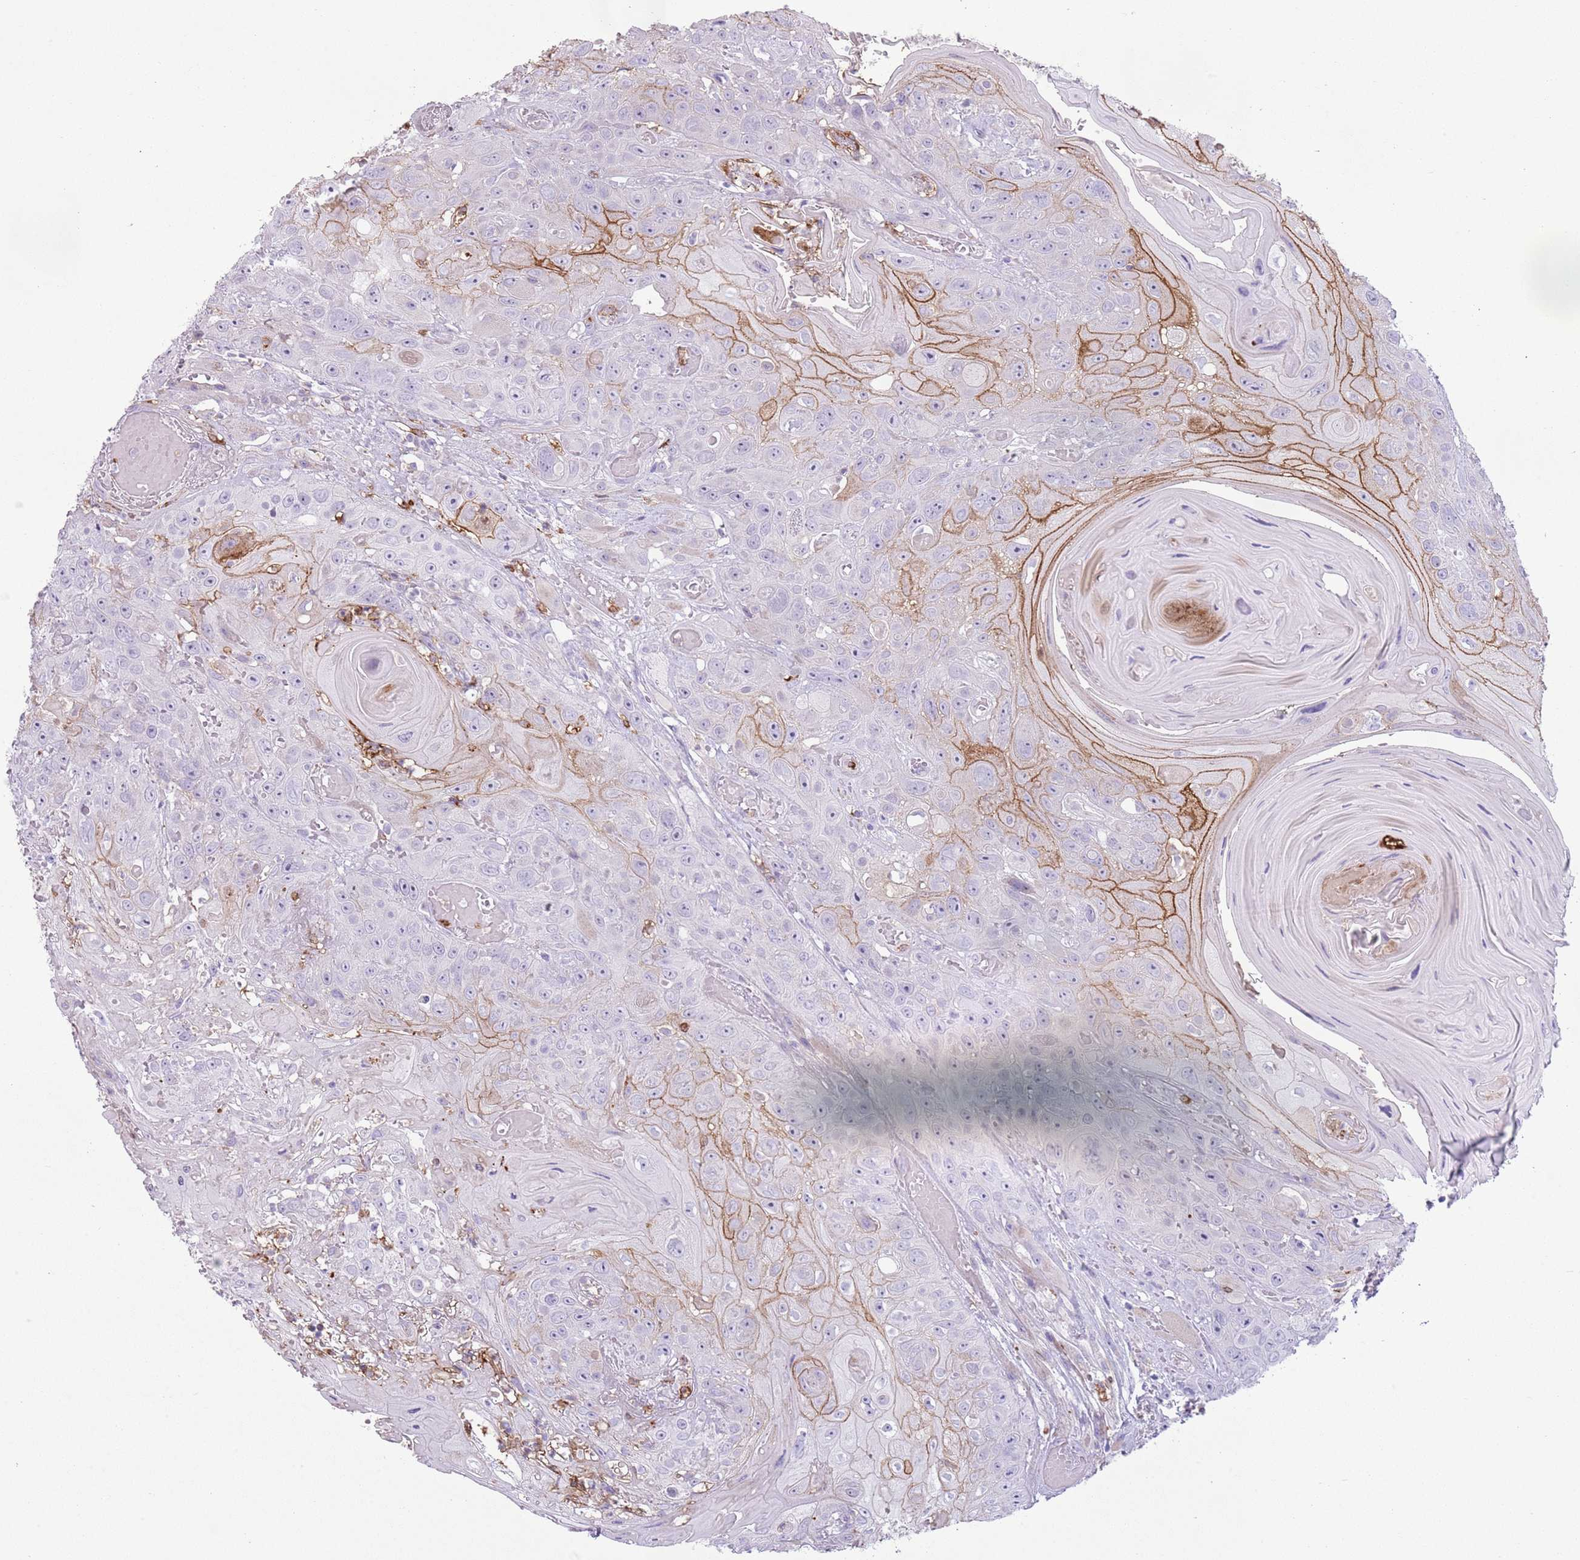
{"staining": {"intensity": "moderate", "quantity": "<25%", "location": "cytoplasmic/membranous"}, "tissue": "head and neck cancer", "cell_type": "Tumor cells", "image_type": "cancer", "snomed": [{"axis": "morphology", "description": "Squamous cell carcinoma, NOS"}, {"axis": "topography", "description": "Head-Neck"}], "caption": "Immunohistochemistry (IHC) photomicrograph of neoplastic tissue: squamous cell carcinoma (head and neck) stained using IHC displays low levels of moderate protein expression localized specifically in the cytoplasmic/membranous of tumor cells, appearing as a cytoplasmic/membranous brown color.", "gene": "CD177", "patient": {"sex": "female", "age": 59}}